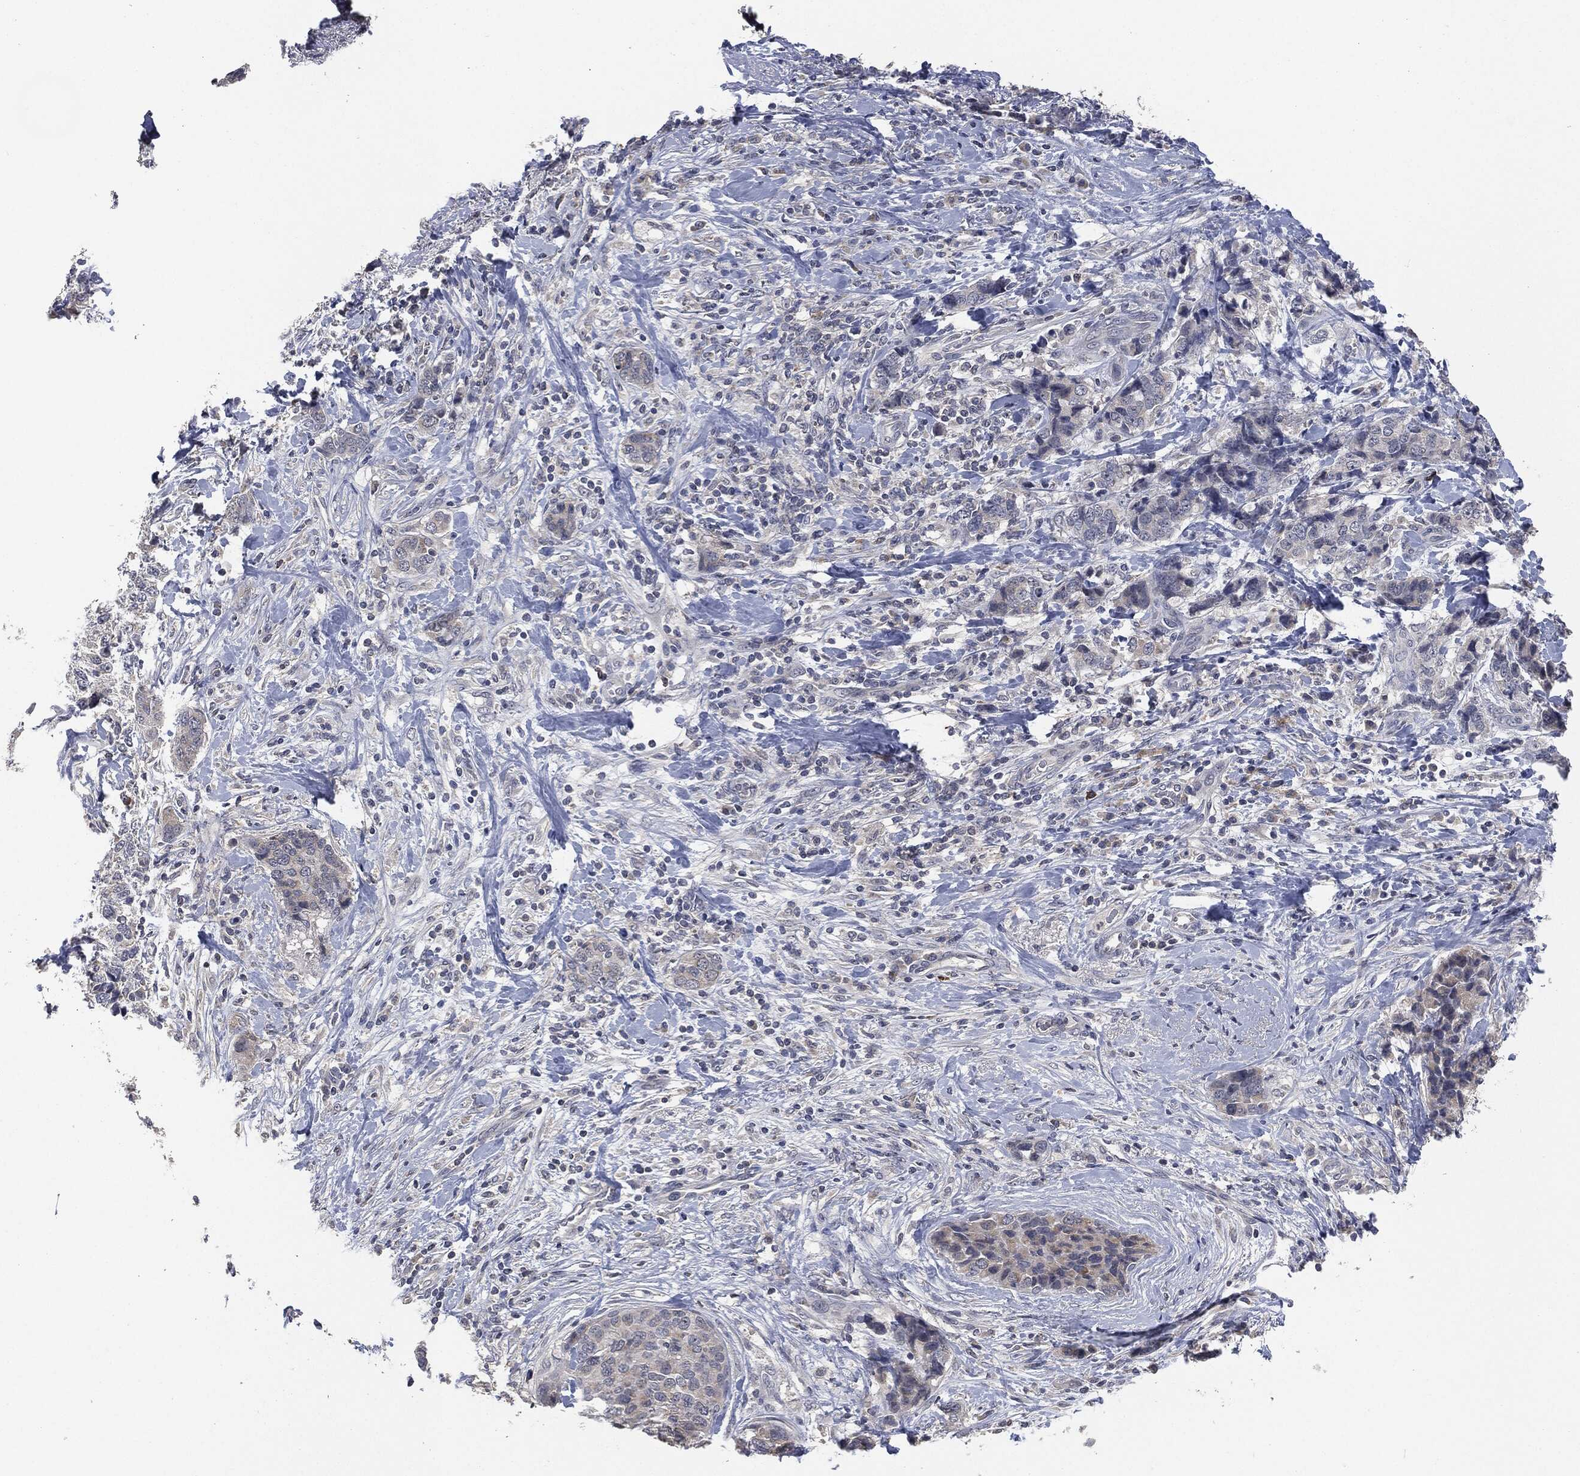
{"staining": {"intensity": "negative", "quantity": "none", "location": "none"}, "tissue": "breast cancer", "cell_type": "Tumor cells", "image_type": "cancer", "snomed": [{"axis": "morphology", "description": "Lobular carcinoma"}, {"axis": "topography", "description": "Breast"}], "caption": "DAB immunohistochemical staining of human breast cancer (lobular carcinoma) displays no significant positivity in tumor cells.", "gene": "IL1RN", "patient": {"sex": "female", "age": 59}}